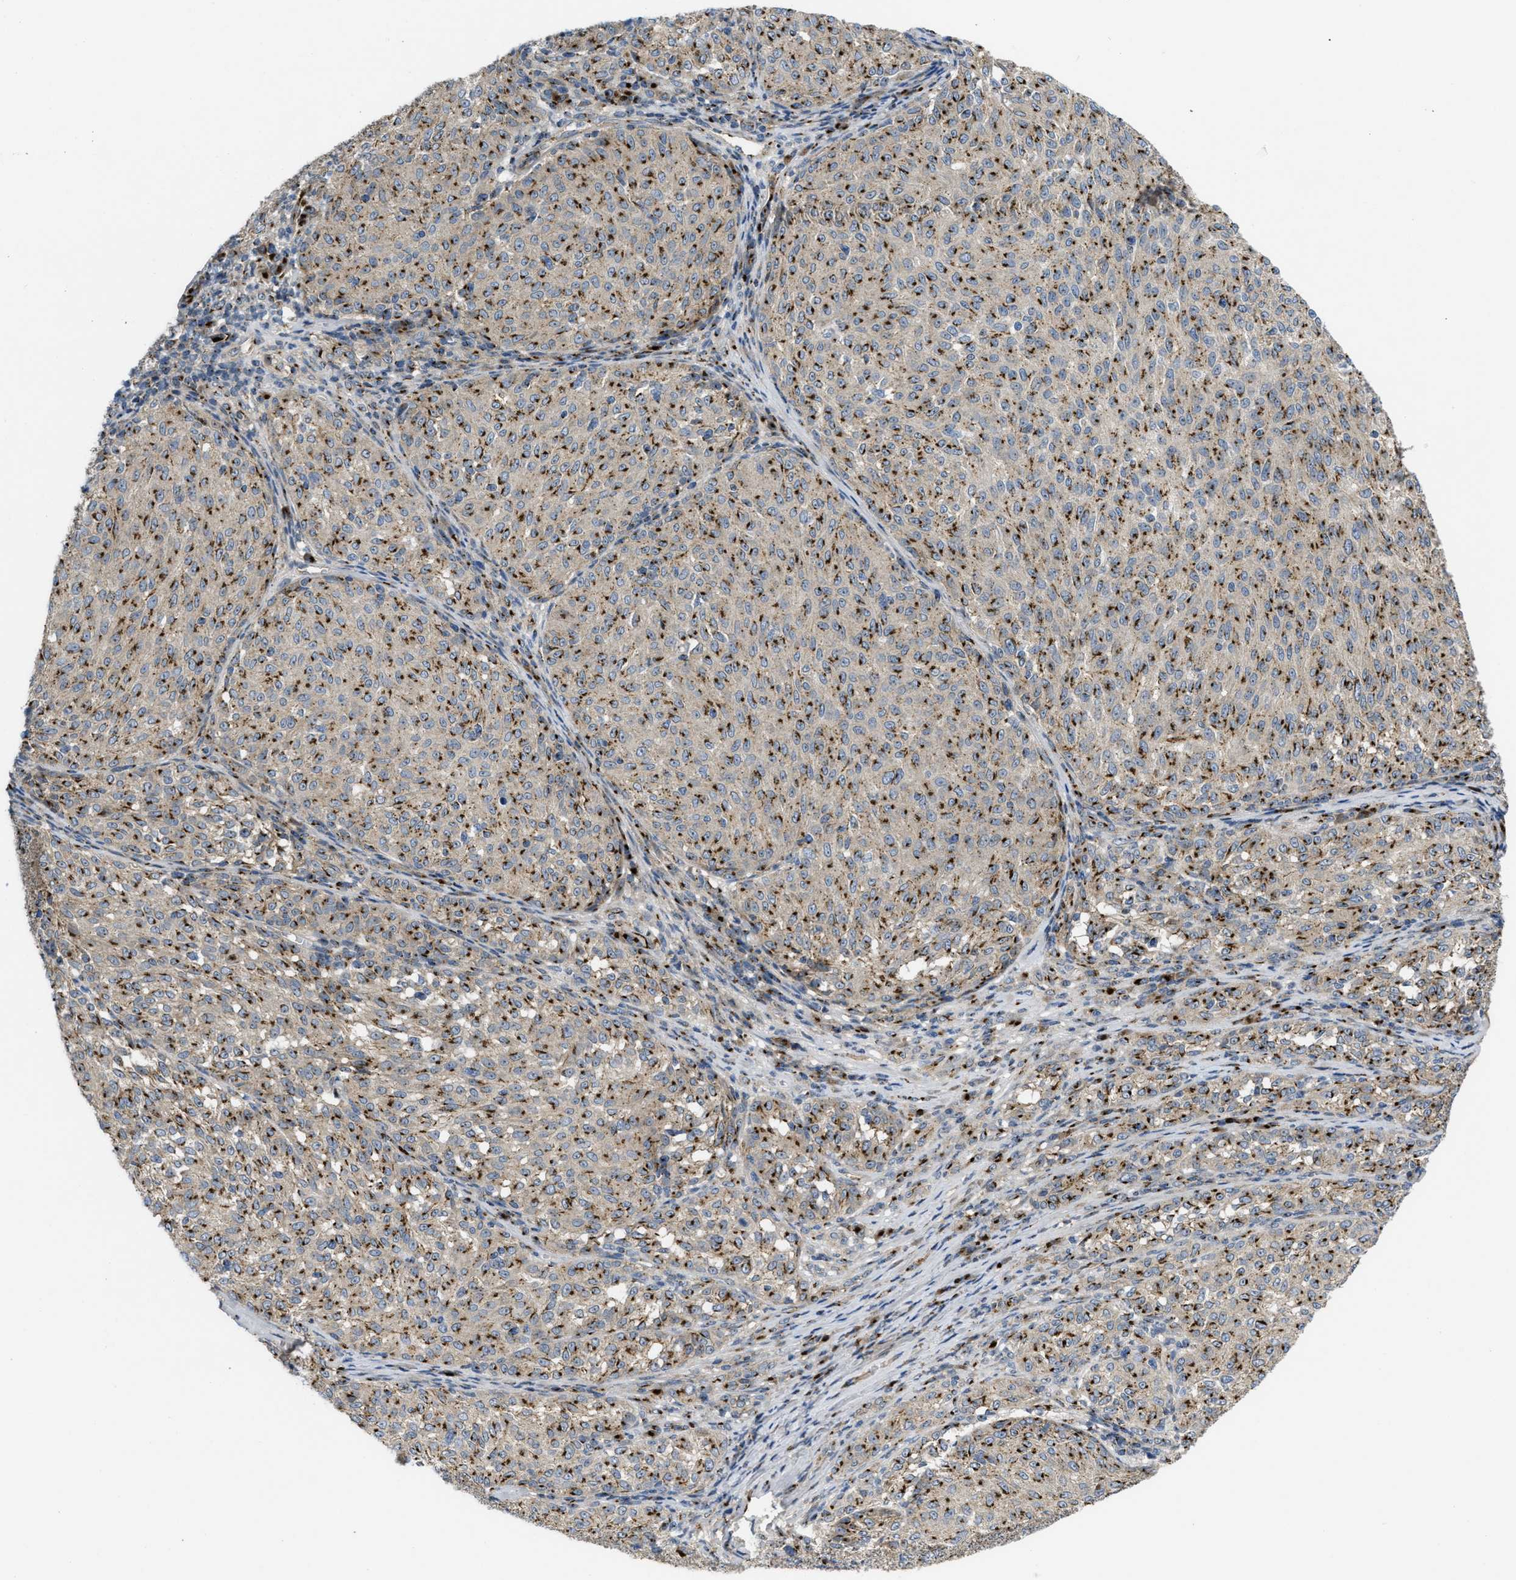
{"staining": {"intensity": "moderate", "quantity": "25%-75%", "location": "cytoplasmic/membranous"}, "tissue": "melanoma", "cell_type": "Tumor cells", "image_type": "cancer", "snomed": [{"axis": "morphology", "description": "Malignant melanoma, NOS"}, {"axis": "topography", "description": "Skin"}], "caption": "This micrograph reveals IHC staining of human melanoma, with medium moderate cytoplasmic/membranous expression in about 25%-75% of tumor cells.", "gene": "ZNF70", "patient": {"sex": "female", "age": 72}}